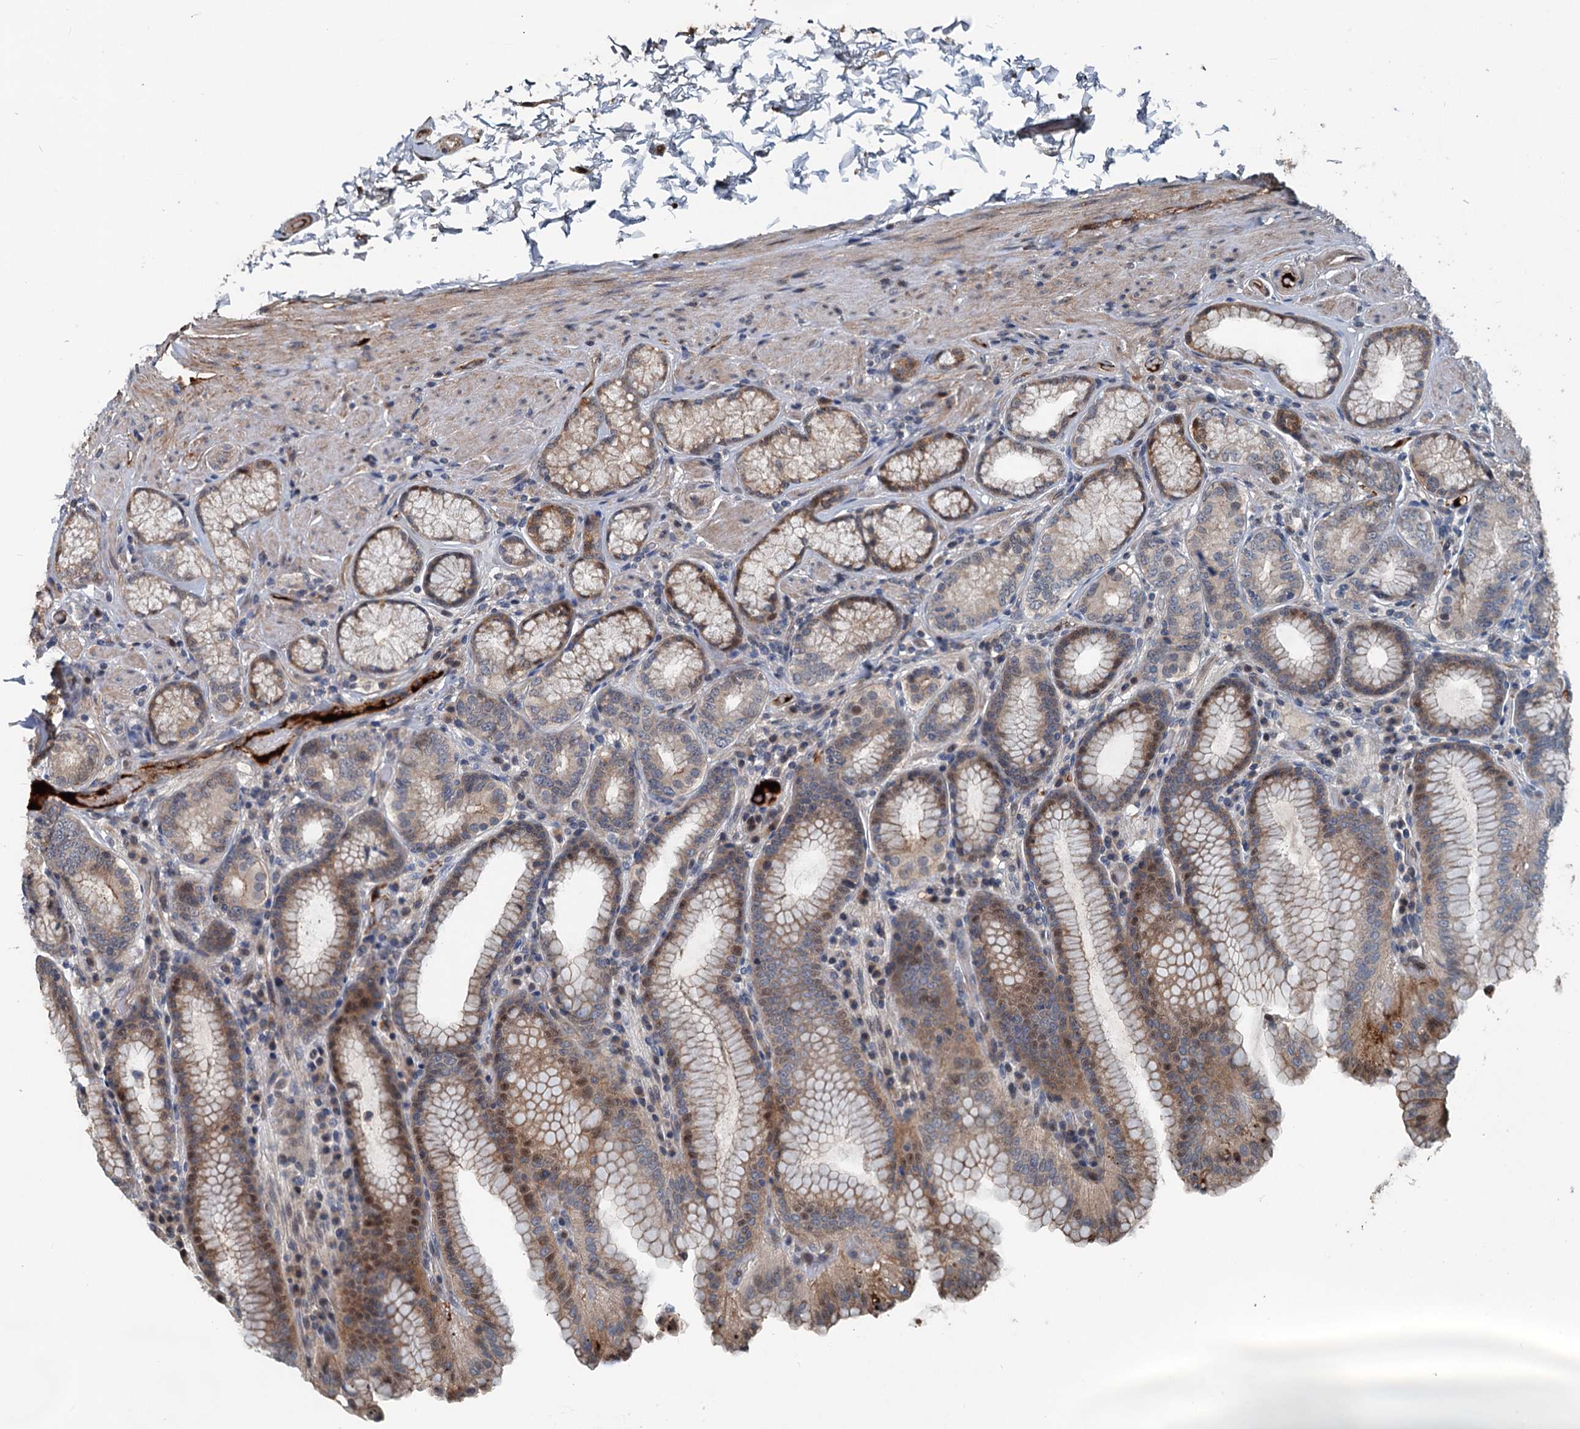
{"staining": {"intensity": "moderate", "quantity": "<25%", "location": "cytoplasmic/membranous,nuclear"}, "tissue": "stomach", "cell_type": "Glandular cells", "image_type": "normal", "snomed": [{"axis": "morphology", "description": "Normal tissue, NOS"}, {"axis": "topography", "description": "Stomach, upper"}, {"axis": "topography", "description": "Stomach, lower"}], "caption": "Normal stomach shows moderate cytoplasmic/membranous,nuclear positivity in approximately <25% of glandular cells.", "gene": "TEDC1", "patient": {"sex": "female", "age": 76}}